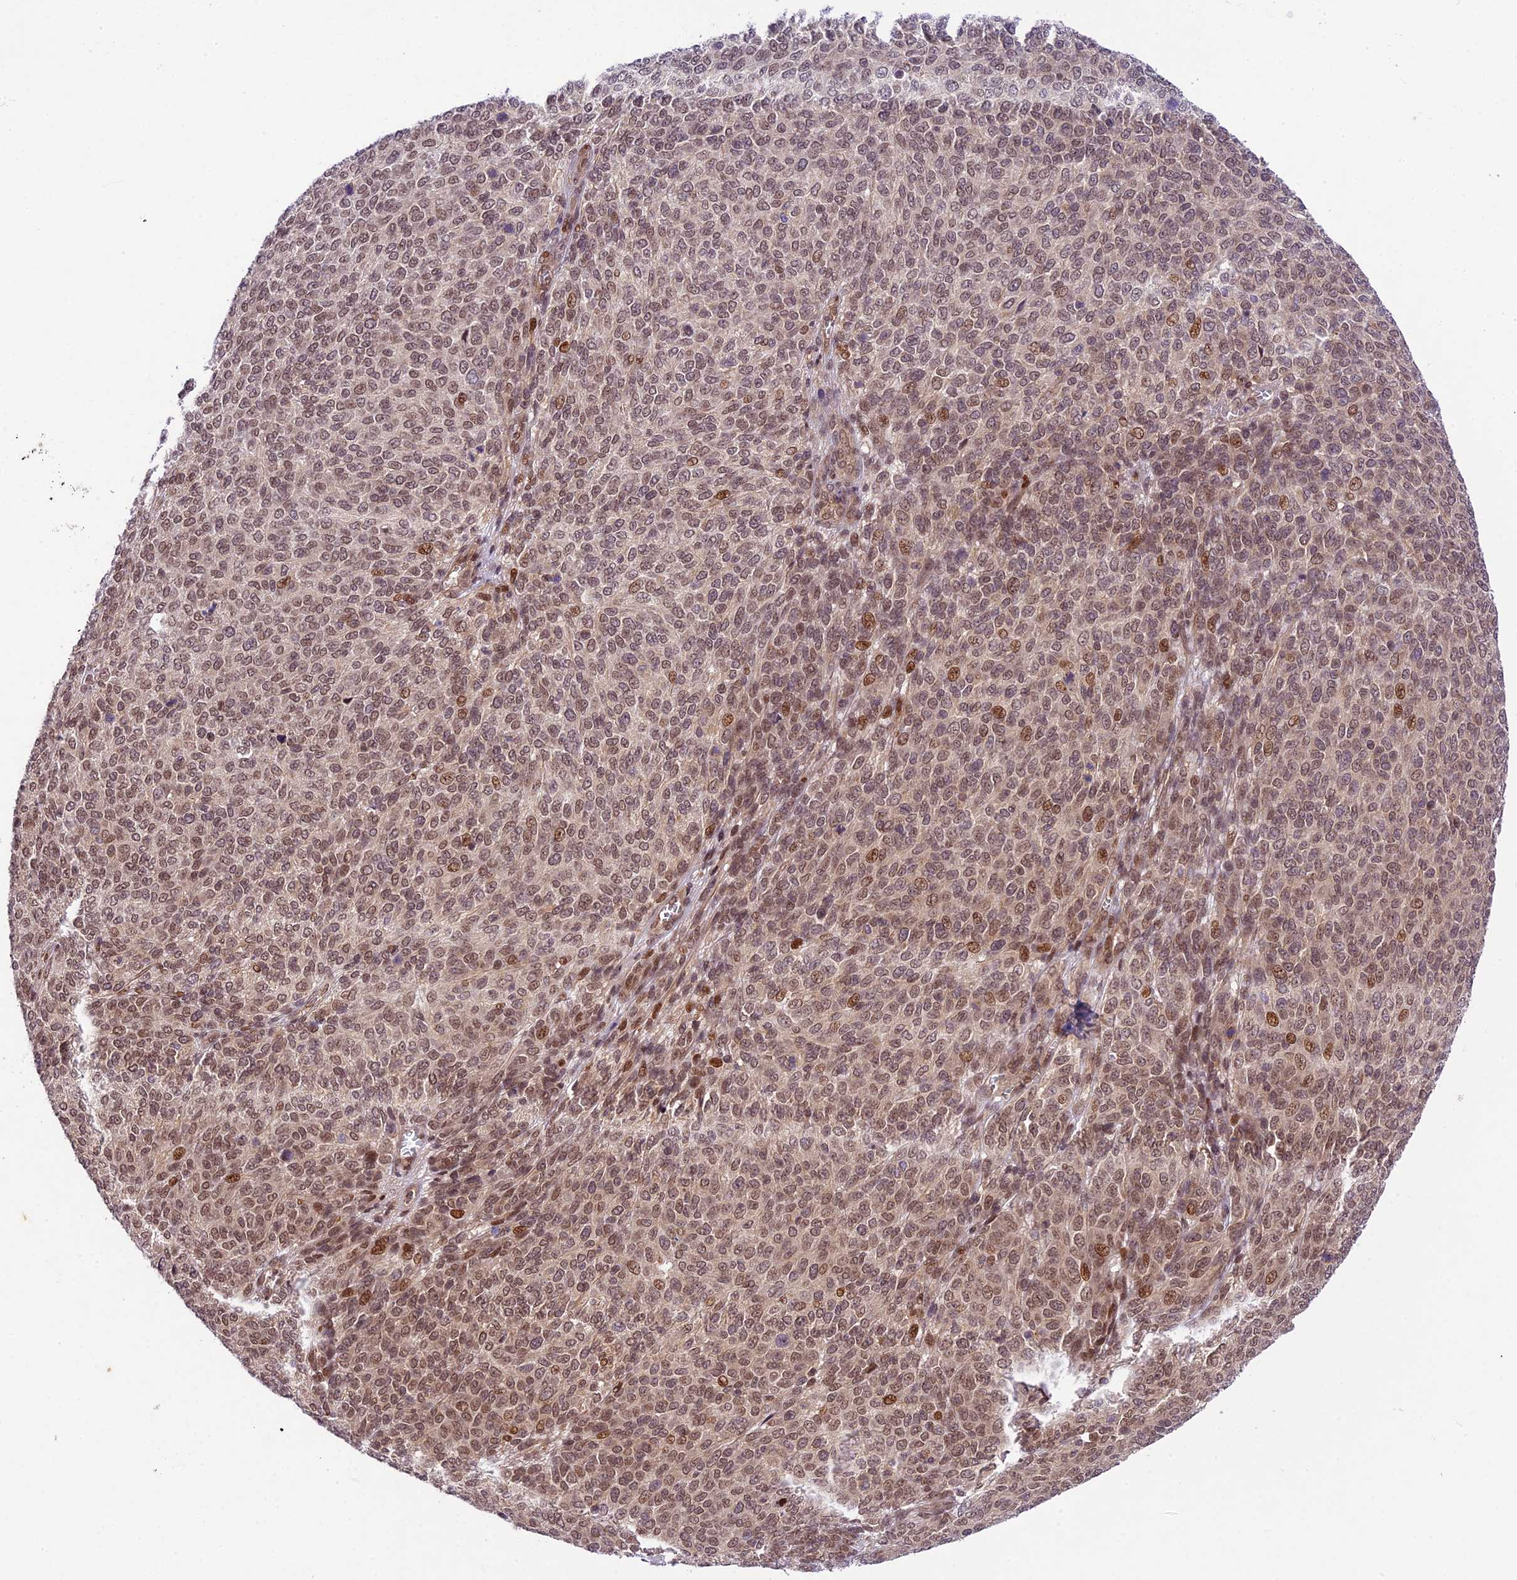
{"staining": {"intensity": "moderate", "quantity": ">75%", "location": "nuclear"}, "tissue": "melanoma", "cell_type": "Tumor cells", "image_type": "cancer", "snomed": [{"axis": "morphology", "description": "Malignant melanoma, NOS"}, {"axis": "topography", "description": "Skin"}], "caption": "Immunohistochemical staining of human melanoma shows medium levels of moderate nuclear protein positivity in approximately >75% of tumor cells.", "gene": "NEK8", "patient": {"sex": "male", "age": 49}}